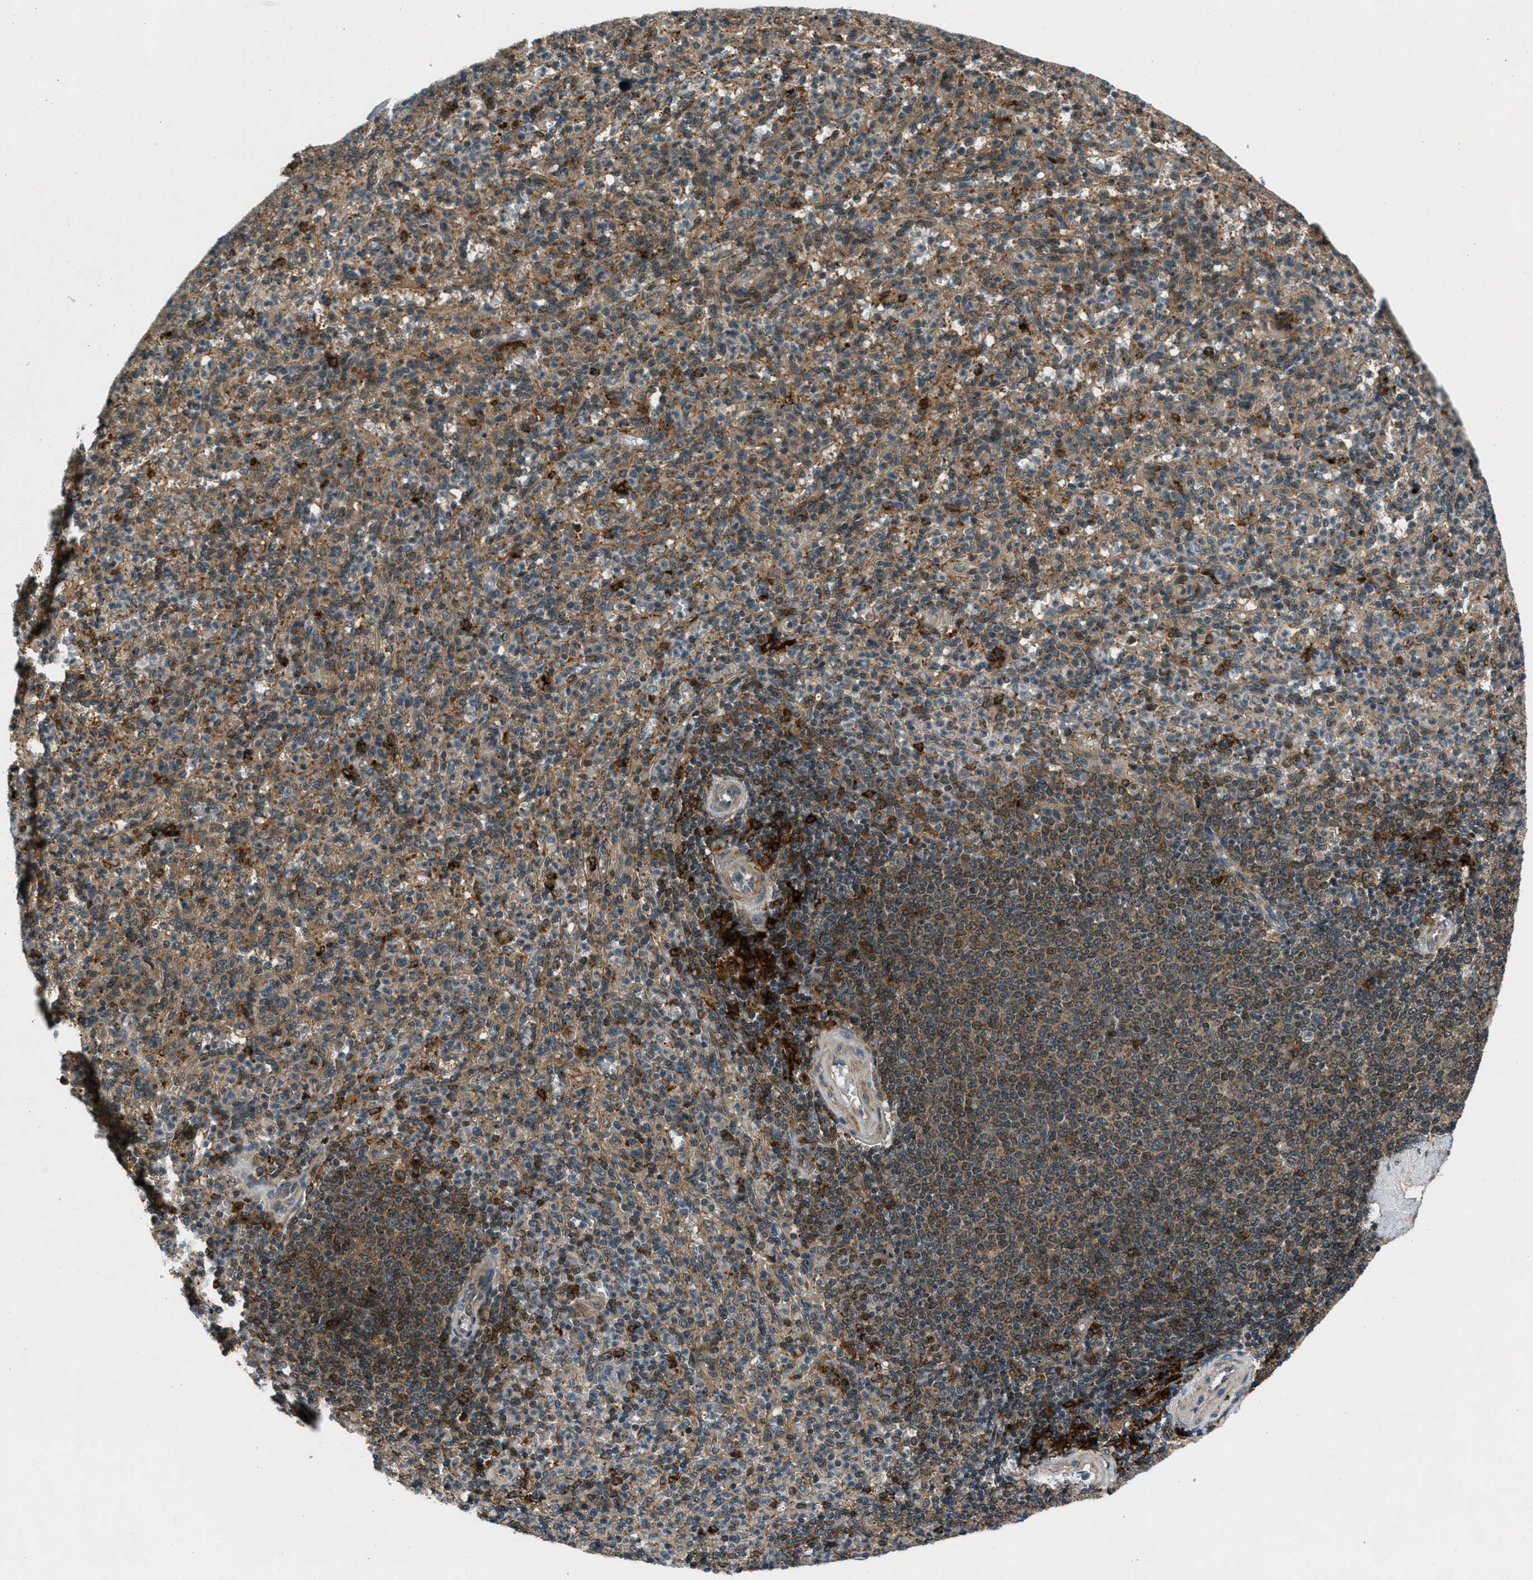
{"staining": {"intensity": "moderate", "quantity": "25%-75%", "location": "cytoplasmic/membranous"}, "tissue": "spleen", "cell_type": "Cells in red pulp", "image_type": "normal", "snomed": [{"axis": "morphology", "description": "Normal tissue, NOS"}, {"axis": "topography", "description": "Spleen"}], "caption": "Protein expression analysis of unremarkable human spleen reveals moderate cytoplasmic/membranous expression in approximately 25%-75% of cells in red pulp. (Brightfield microscopy of DAB IHC at high magnification).", "gene": "EPSTI1", "patient": {"sex": "male", "age": 36}}